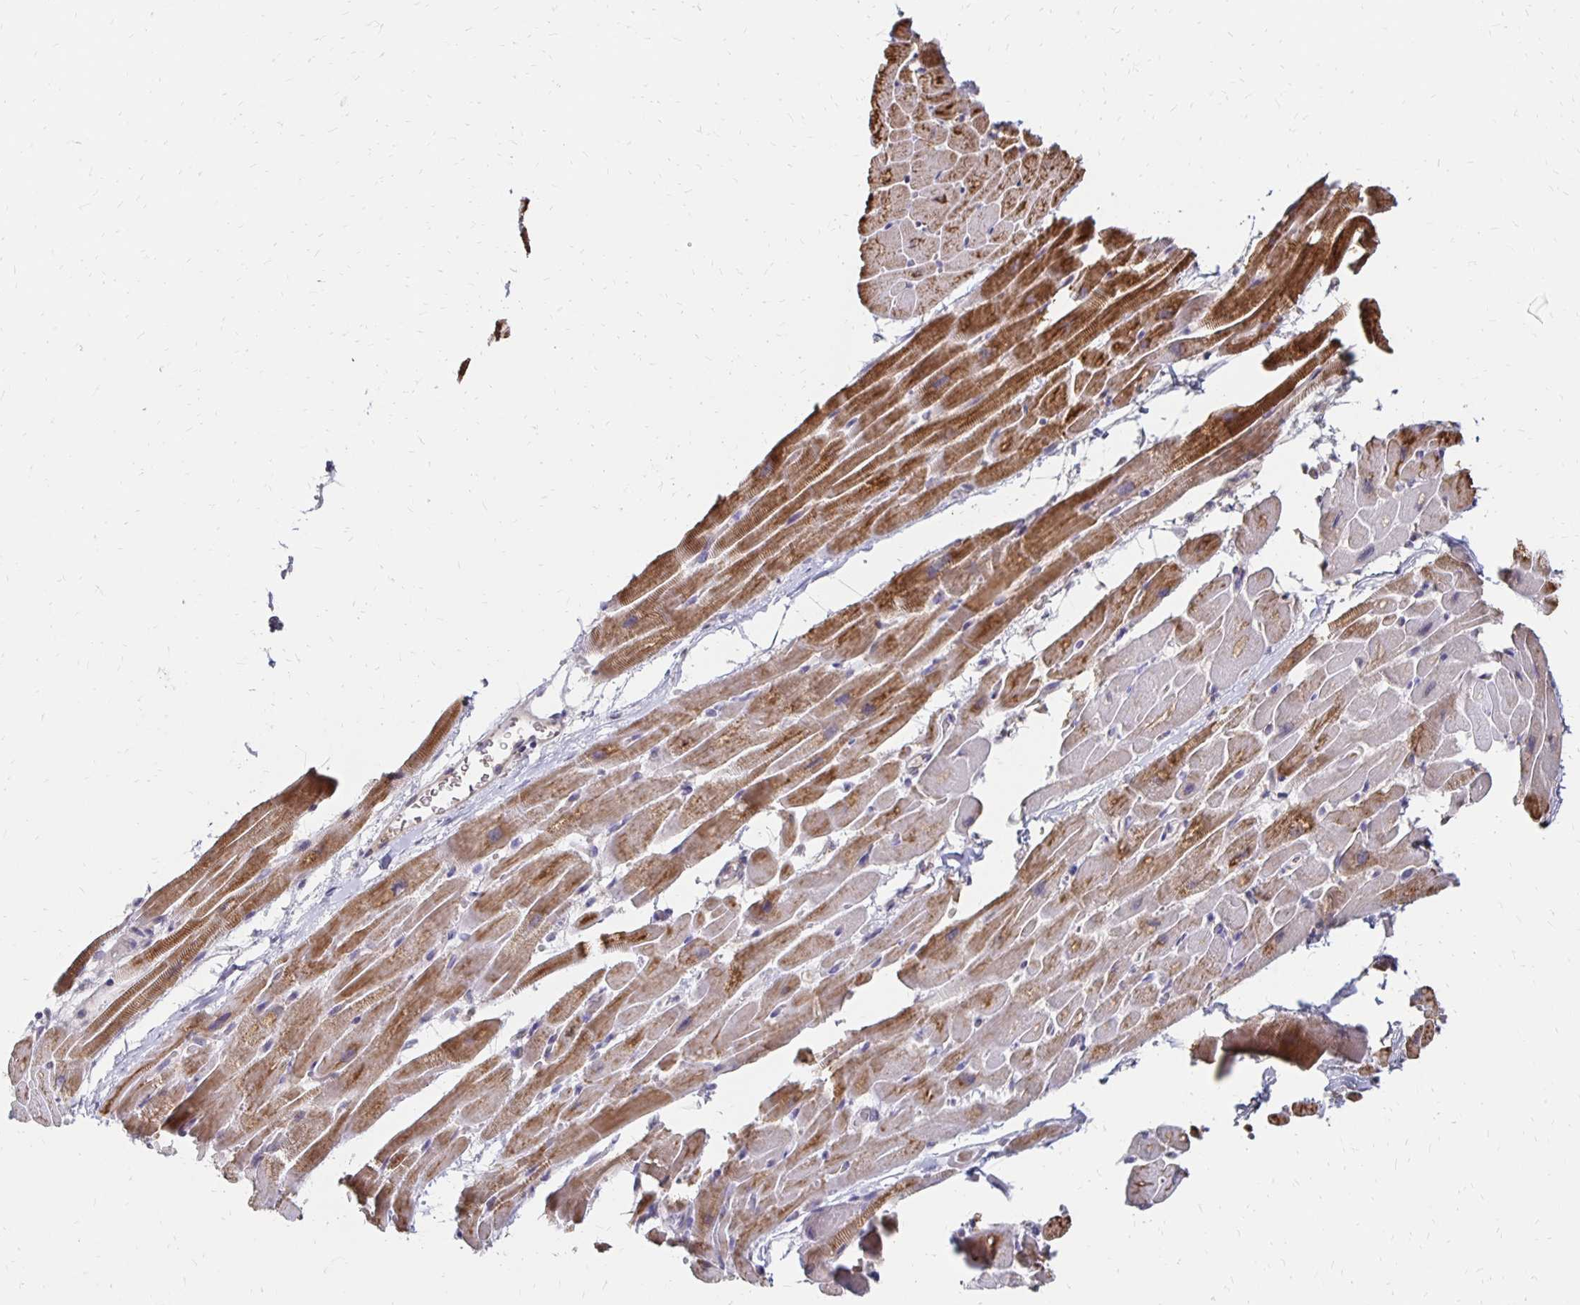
{"staining": {"intensity": "moderate", "quantity": ">75%", "location": "cytoplasmic/membranous"}, "tissue": "heart muscle", "cell_type": "Cardiomyocytes", "image_type": "normal", "snomed": [{"axis": "morphology", "description": "Normal tissue, NOS"}, {"axis": "topography", "description": "Heart"}], "caption": "Immunohistochemical staining of normal heart muscle demonstrates >75% levels of moderate cytoplasmic/membranous protein staining in approximately >75% of cardiomyocytes.", "gene": "ATOSB", "patient": {"sex": "male", "age": 37}}